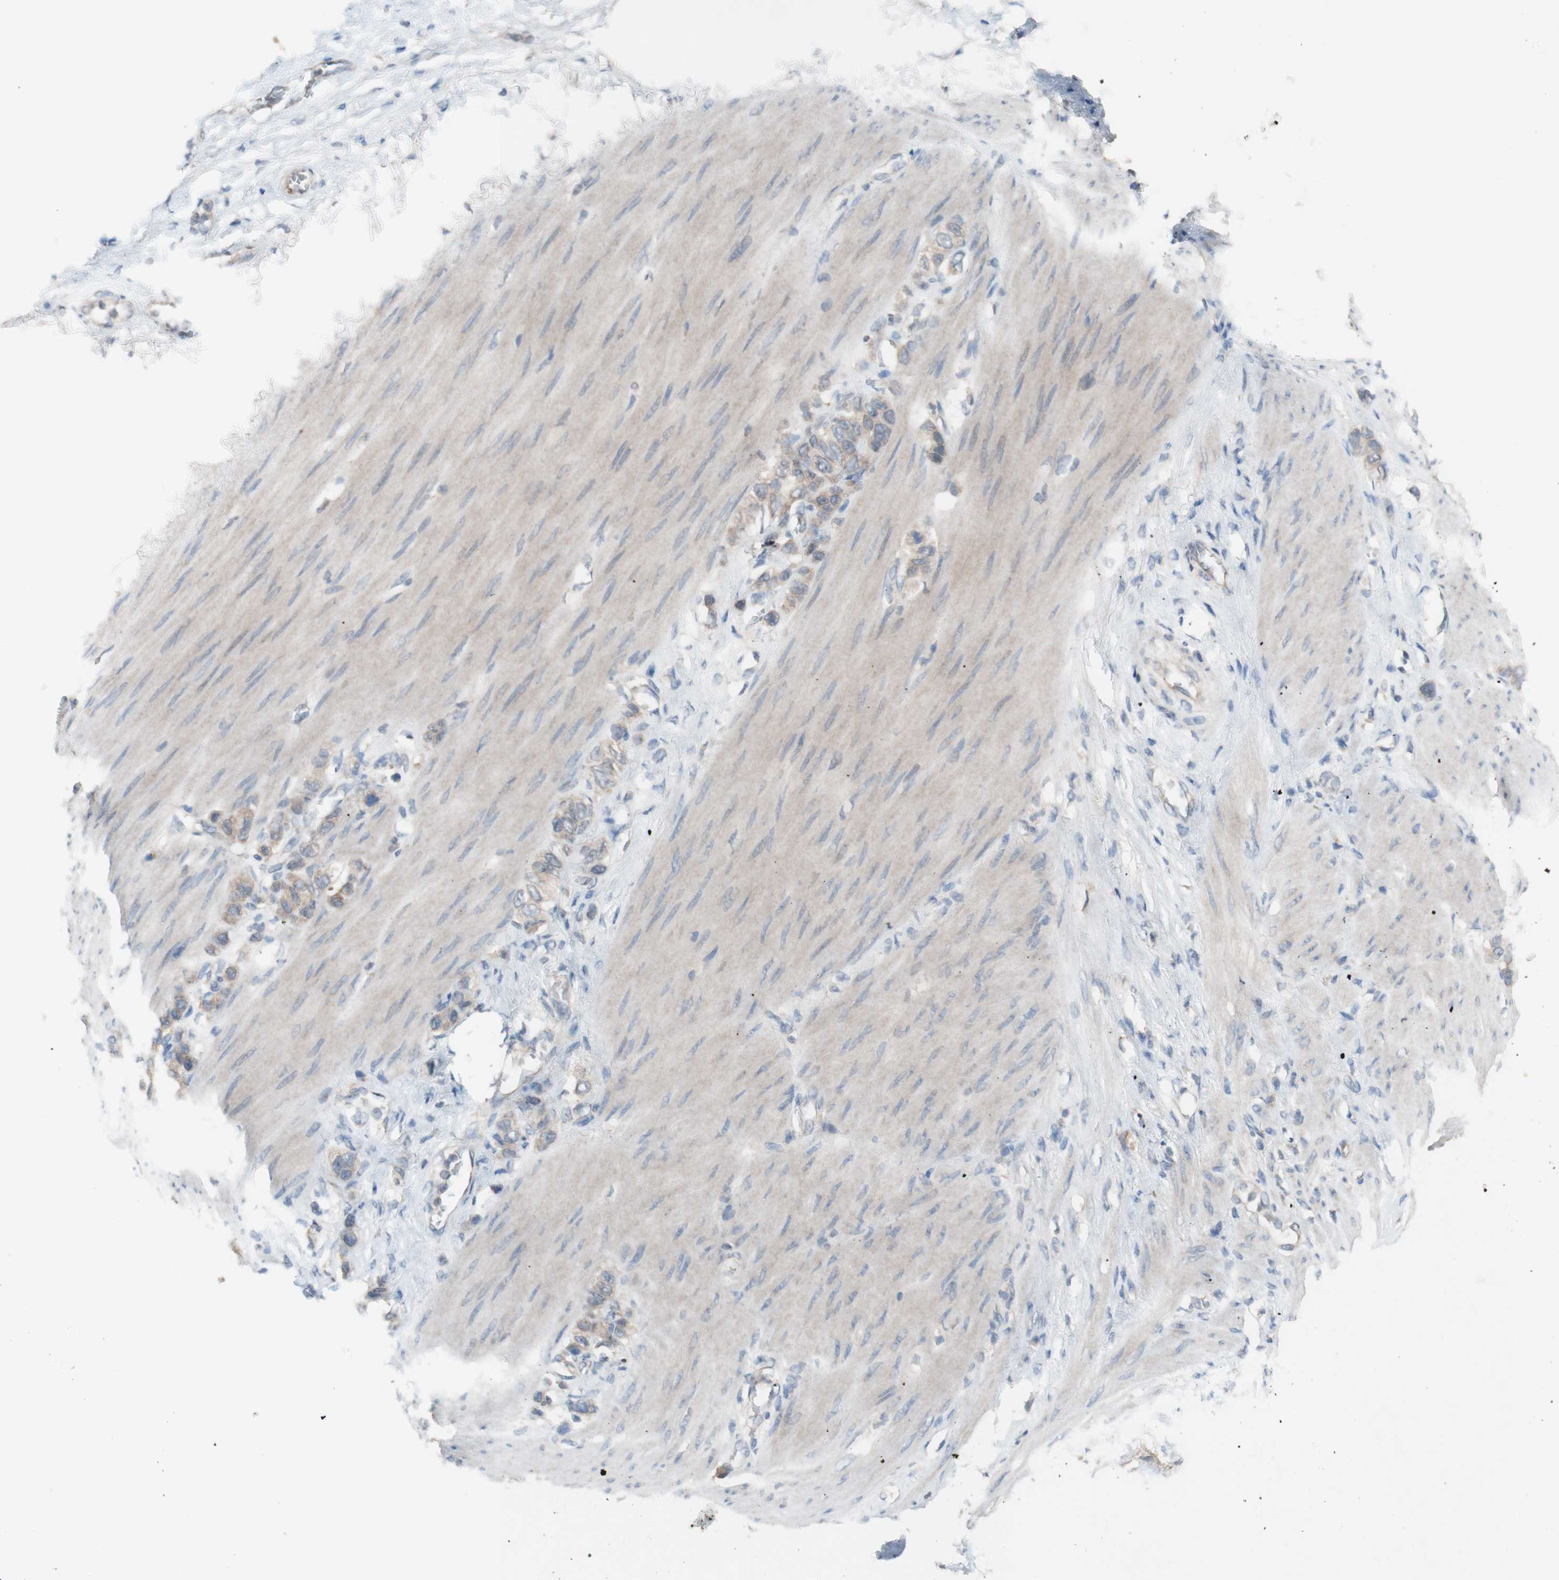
{"staining": {"intensity": "weak", "quantity": ">75%", "location": "cytoplasmic/membranous"}, "tissue": "stomach cancer", "cell_type": "Tumor cells", "image_type": "cancer", "snomed": [{"axis": "morphology", "description": "Adenocarcinoma, NOS"}, {"axis": "morphology", "description": "Adenocarcinoma, High grade"}, {"axis": "topography", "description": "Stomach, upper"}, {"axis": "topography", "description": "Stomach, lower"}], "caption": "Protein analysis of stomach cancer (adenocarcinoma) tissue displays weak cytoplasmic/membranous positivity in about >75% of tumor cells.", "gene": "PEX2", "patient": {"sex": "female", "age": 65}}